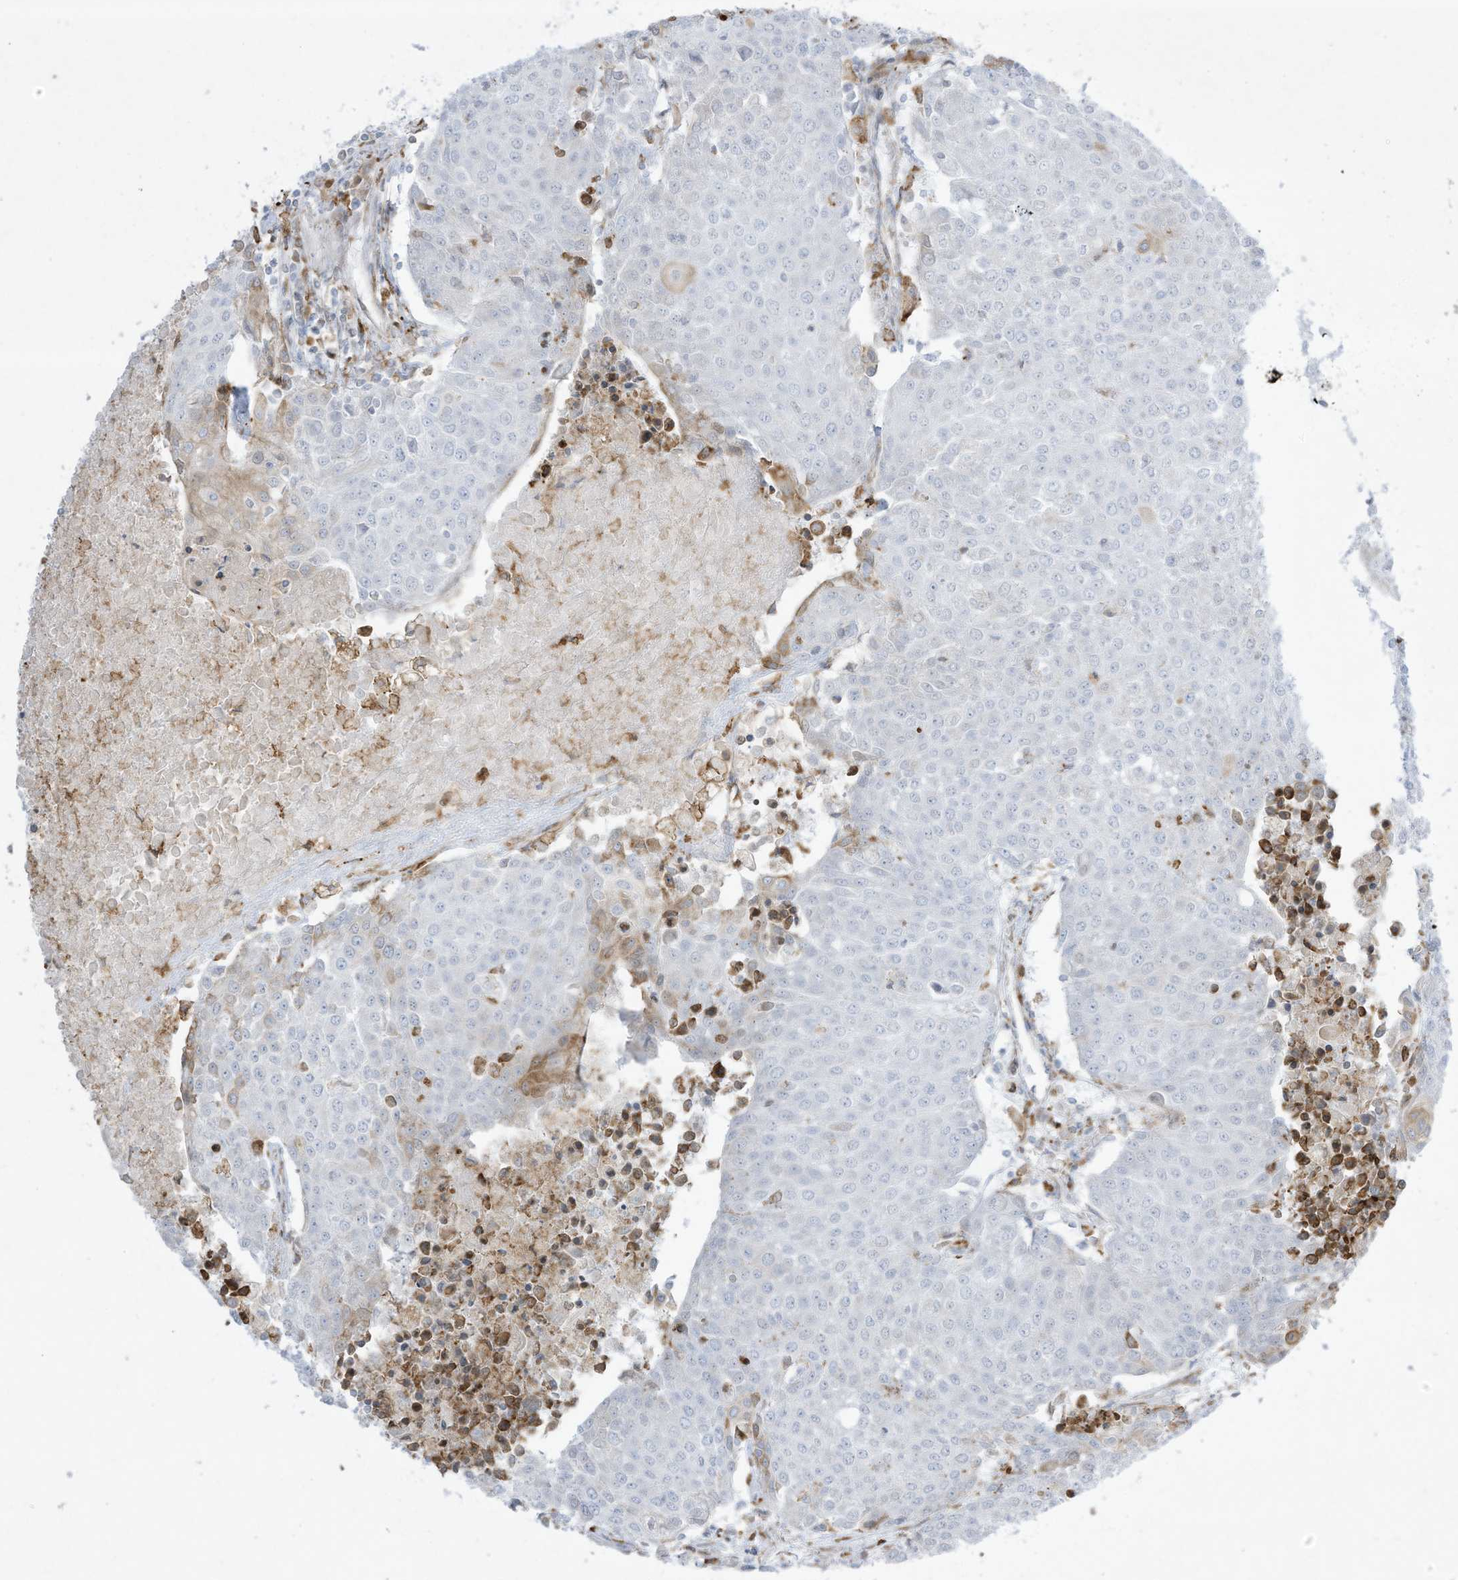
{"staining": {"intensity": "negative", "quantity": "none", "location": "none"}, "tissue": "urothelial cancer", "cell_type": "Tumor cells", "image_type": "cancer", "snomed": [{"axis": "morphology", "description": "Urothelial carcinoma, High grade"}, {"axis": "topography", "description": "Urinary bladder"}], "caption": "Tumor cells show no significant expression in urothelial carcinoma (high-grade).", "gene": "PTK6", "patient": {"sex": "female", "age": 85}}